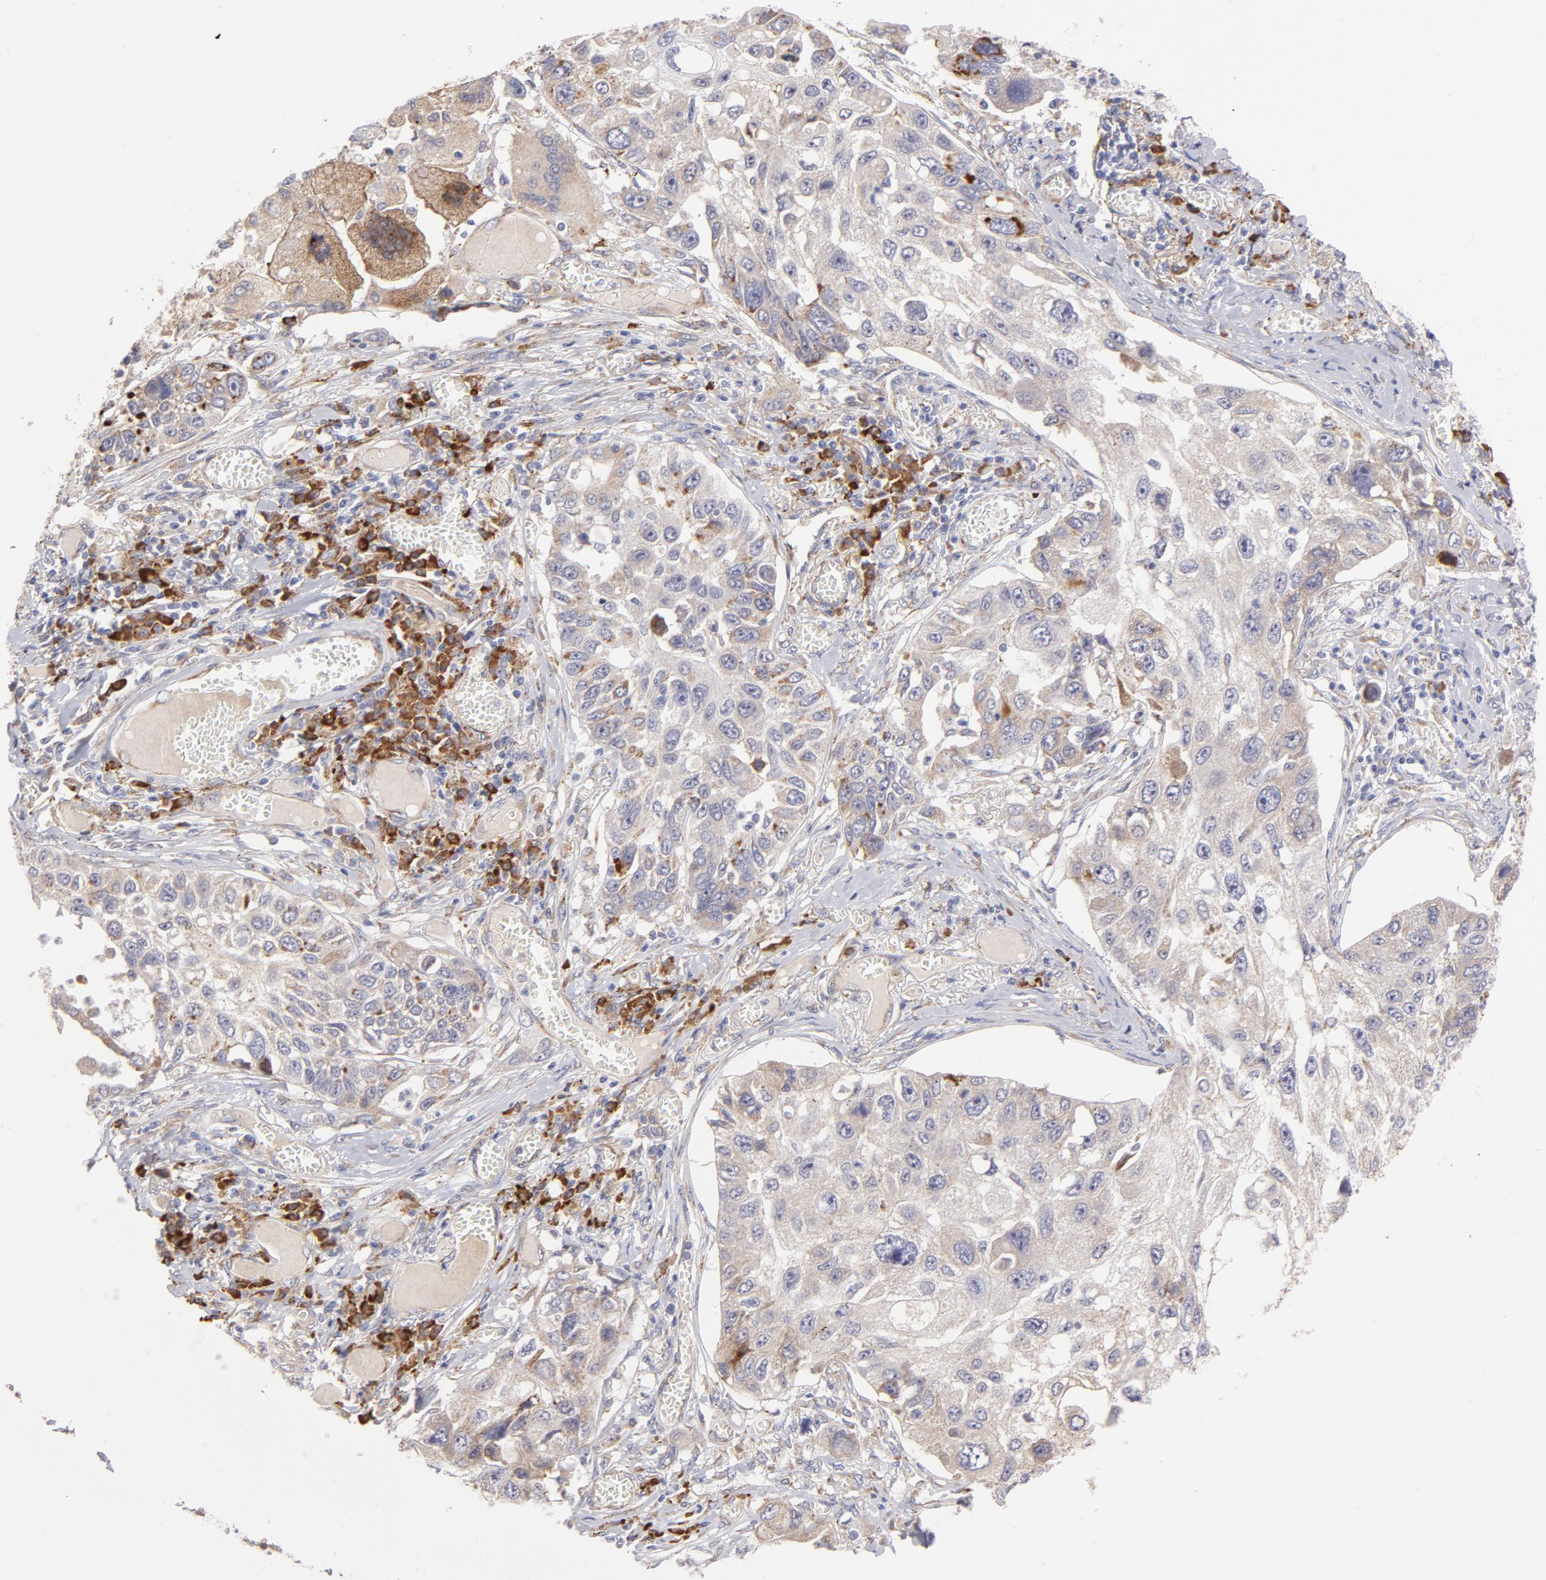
{"staining": {"intensity": "weak", "quantity": "<25%", "location": "cytoplasmic/membranous"}, "tissue": "lung cancer", "cell_type": "Tumor cells", "image_type": "cancer", "snomed": [{"axis": "morphology", "description": "Squamous cell carcinoma, NOS"}, {"axis": "topography", "description": "Lung"}], "caption": "Tumor cells are negative for brown protein staining in squamous cell carcinoma (lung). The staining is performed using DAB brown chromogen with nuclei counter-stained in using hematoxylin.", "gene": "RAPGEF3", "patient": {"sex": "male", "age": 71}}